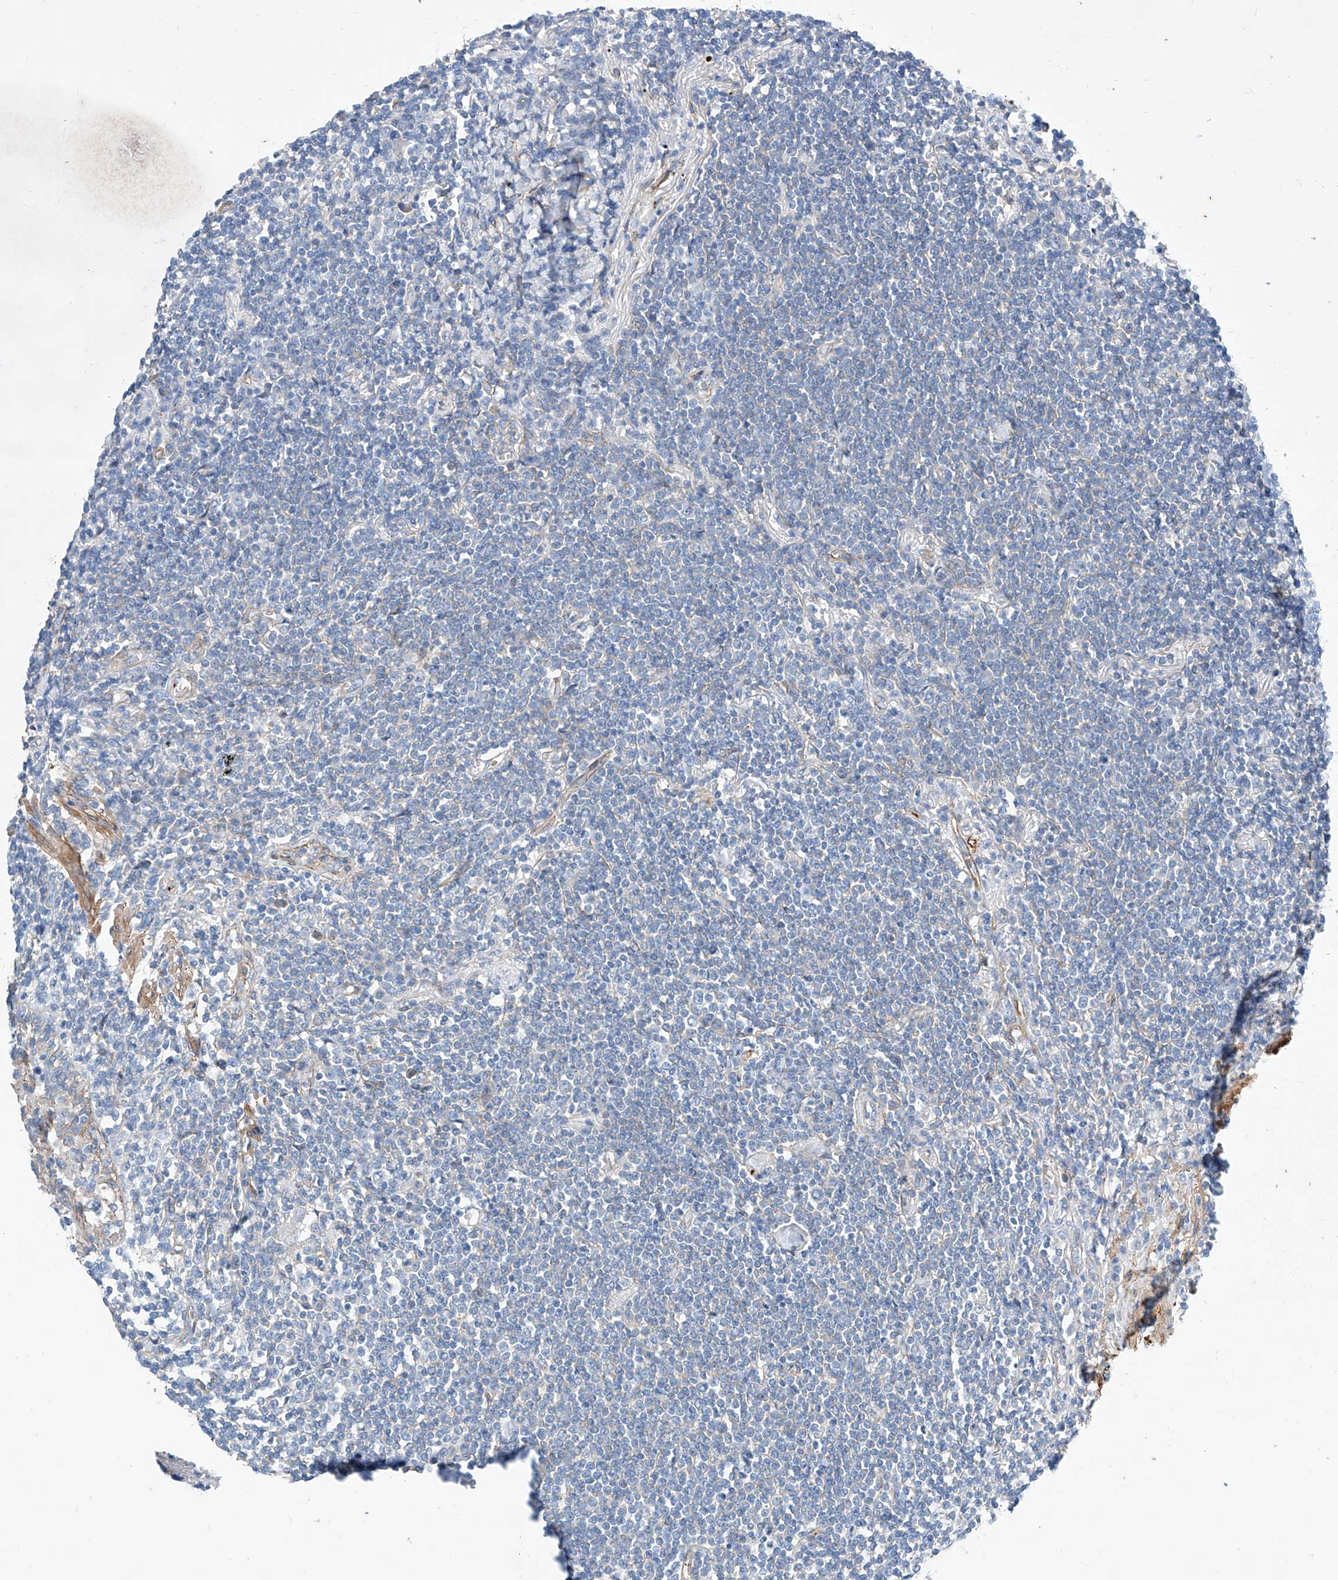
{"staining": {"intensity": "negative", "quantity": "none", "location": "none"}, "tissue": "lymphoma", "cell_type": "Tumor cells", "image_type": "cancer", "snomed": [{"axis": "morphology", "description": "Malignant lymphoma, non-Hodgkin's type, Low grade"}, {"axis": "topography", "description": "Lung"}], "caption": "There is no significant expression in tumor cells of malignant lymphoma, non-Hodgkin's type (low-grade).", "gene": "TAS2R60", "patient": {"sex": "female", "age": 71}}